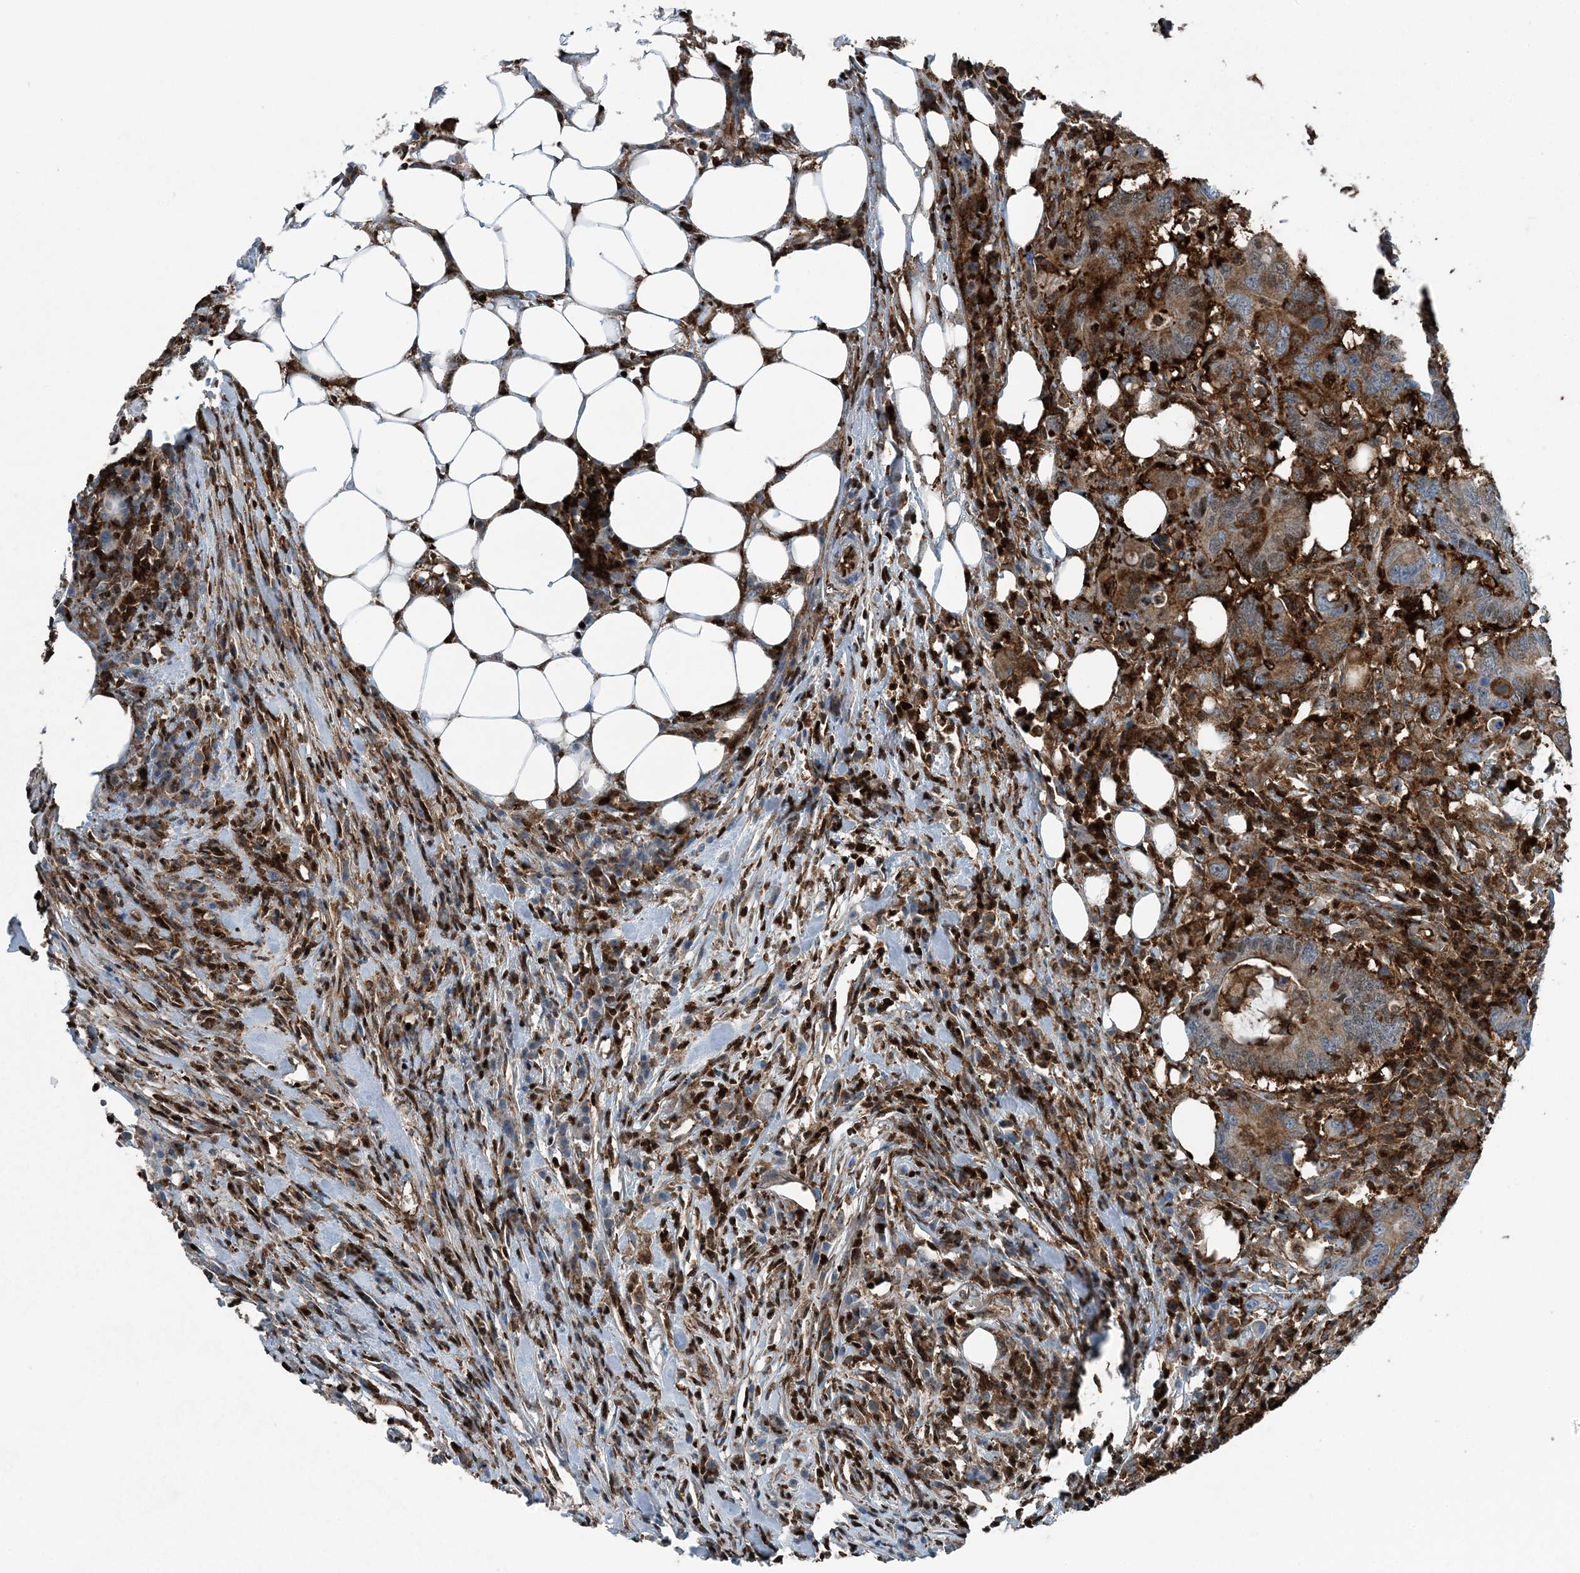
{"staining": {"intensity": "strong", "quantity": ">75%", "location": "cytoplasmic/membranous"}, "tissue": "colorectal cancer", "cell_type": "Tumor cells", "image_type": "cancer", "snomed": [{"axis": "morphology", "description": "Adenocarcinoma, NOS"}, {"axis": "topography", "description": "Colon"}], "caption": "IHC micrograph of colorectal adenocarcinoma stained for a protein (brown), which exhibits high levels of strong cytoplasmic/membranous expression in approximately >75% of tumor cells.", "gene": "CFL1", "patient": {"sex": "male", "age": 71}}